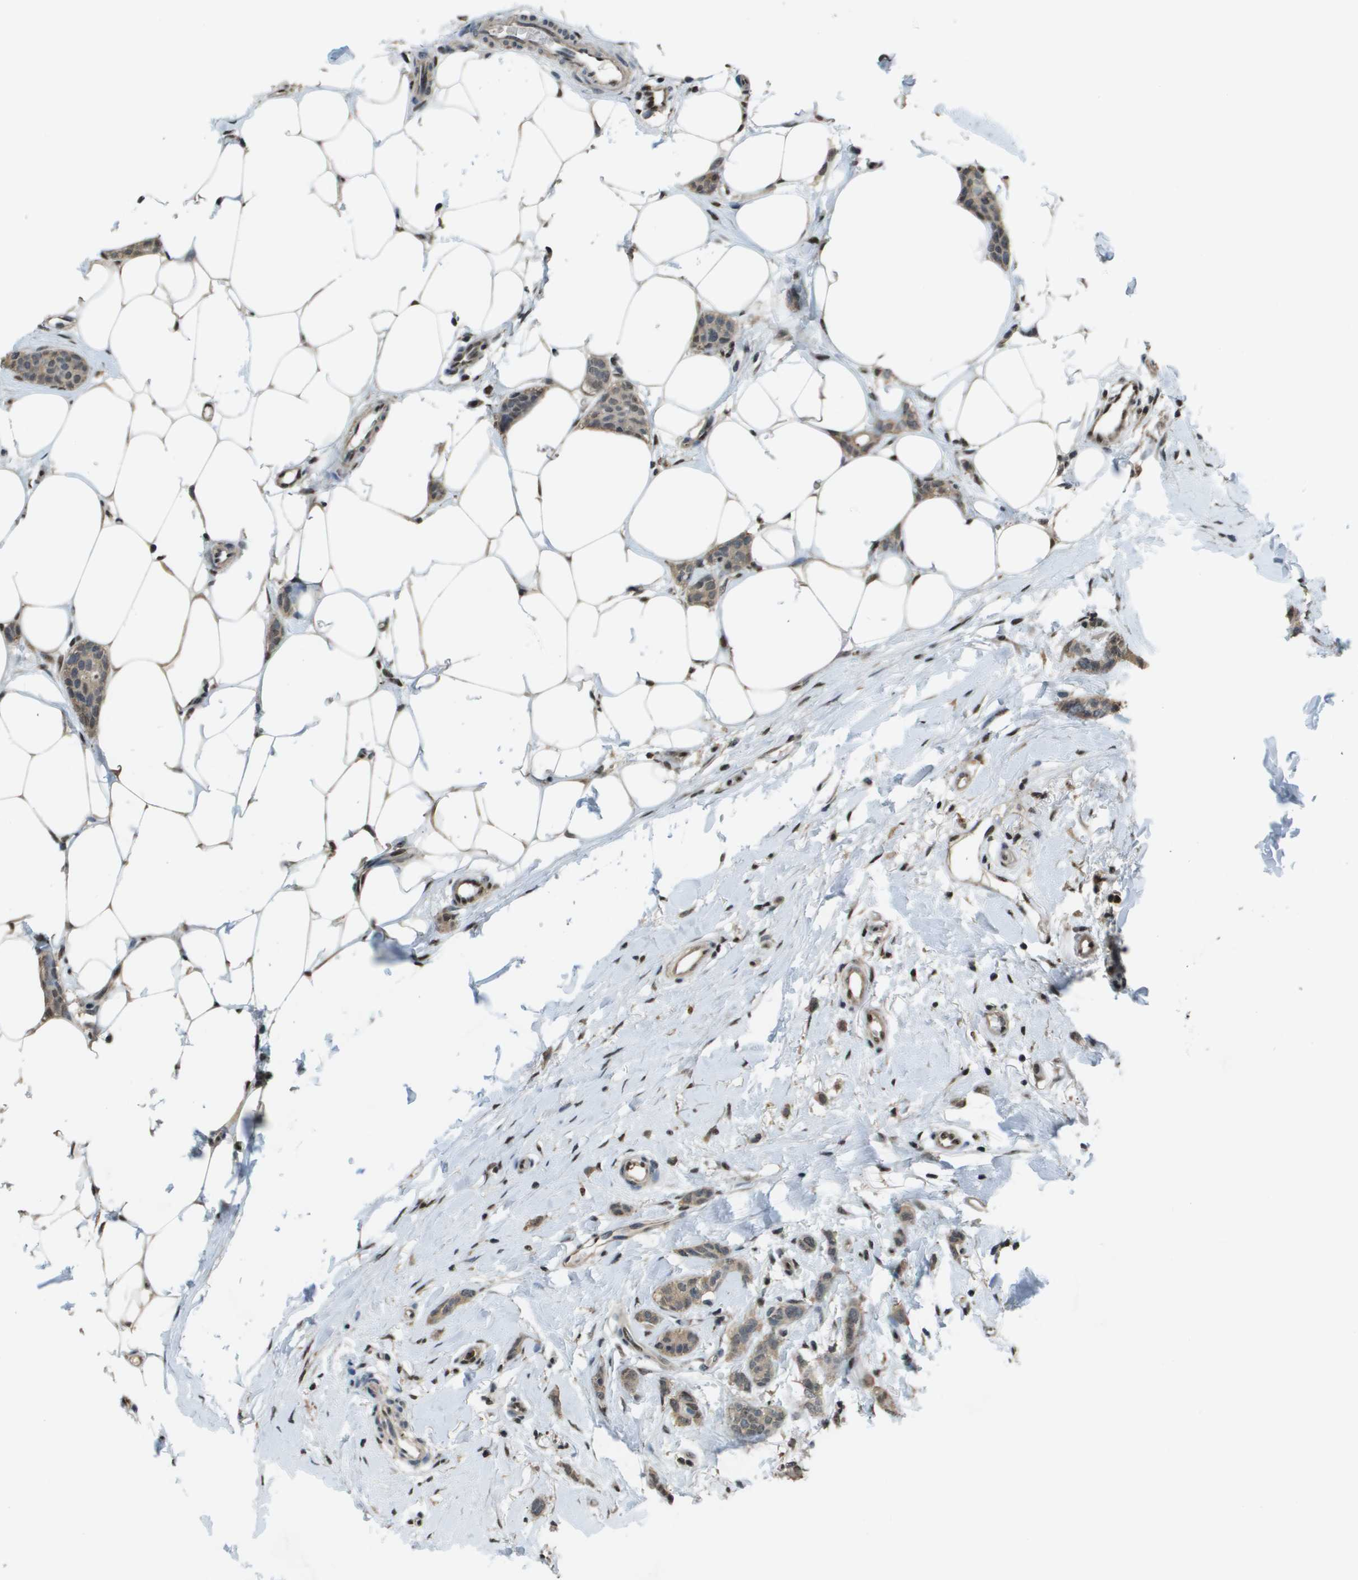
{"staining": {"intensity": "weak", "quantity": ">75%", "location": "cytoplasmic/membranous,nuclear"}, "tissue": "breast cancer", "cell_type": "Tumor cells", "image_type": "cancer", "snomed": [{"axis": "morphology", "description": "Lobular carcinoma"}, {"axis": "topography", "description": "Skin"}, {"axis": "topography", "description": "Breast"}], "caption": "This image displays IHC staining of human breast lobular carcinoma, with low weak cytoplasmic/membranous and nuclear positivity in approximately >75% of tumor cells.", "gene": "SP100", "patient": {"sex": "female", "age": 46}}